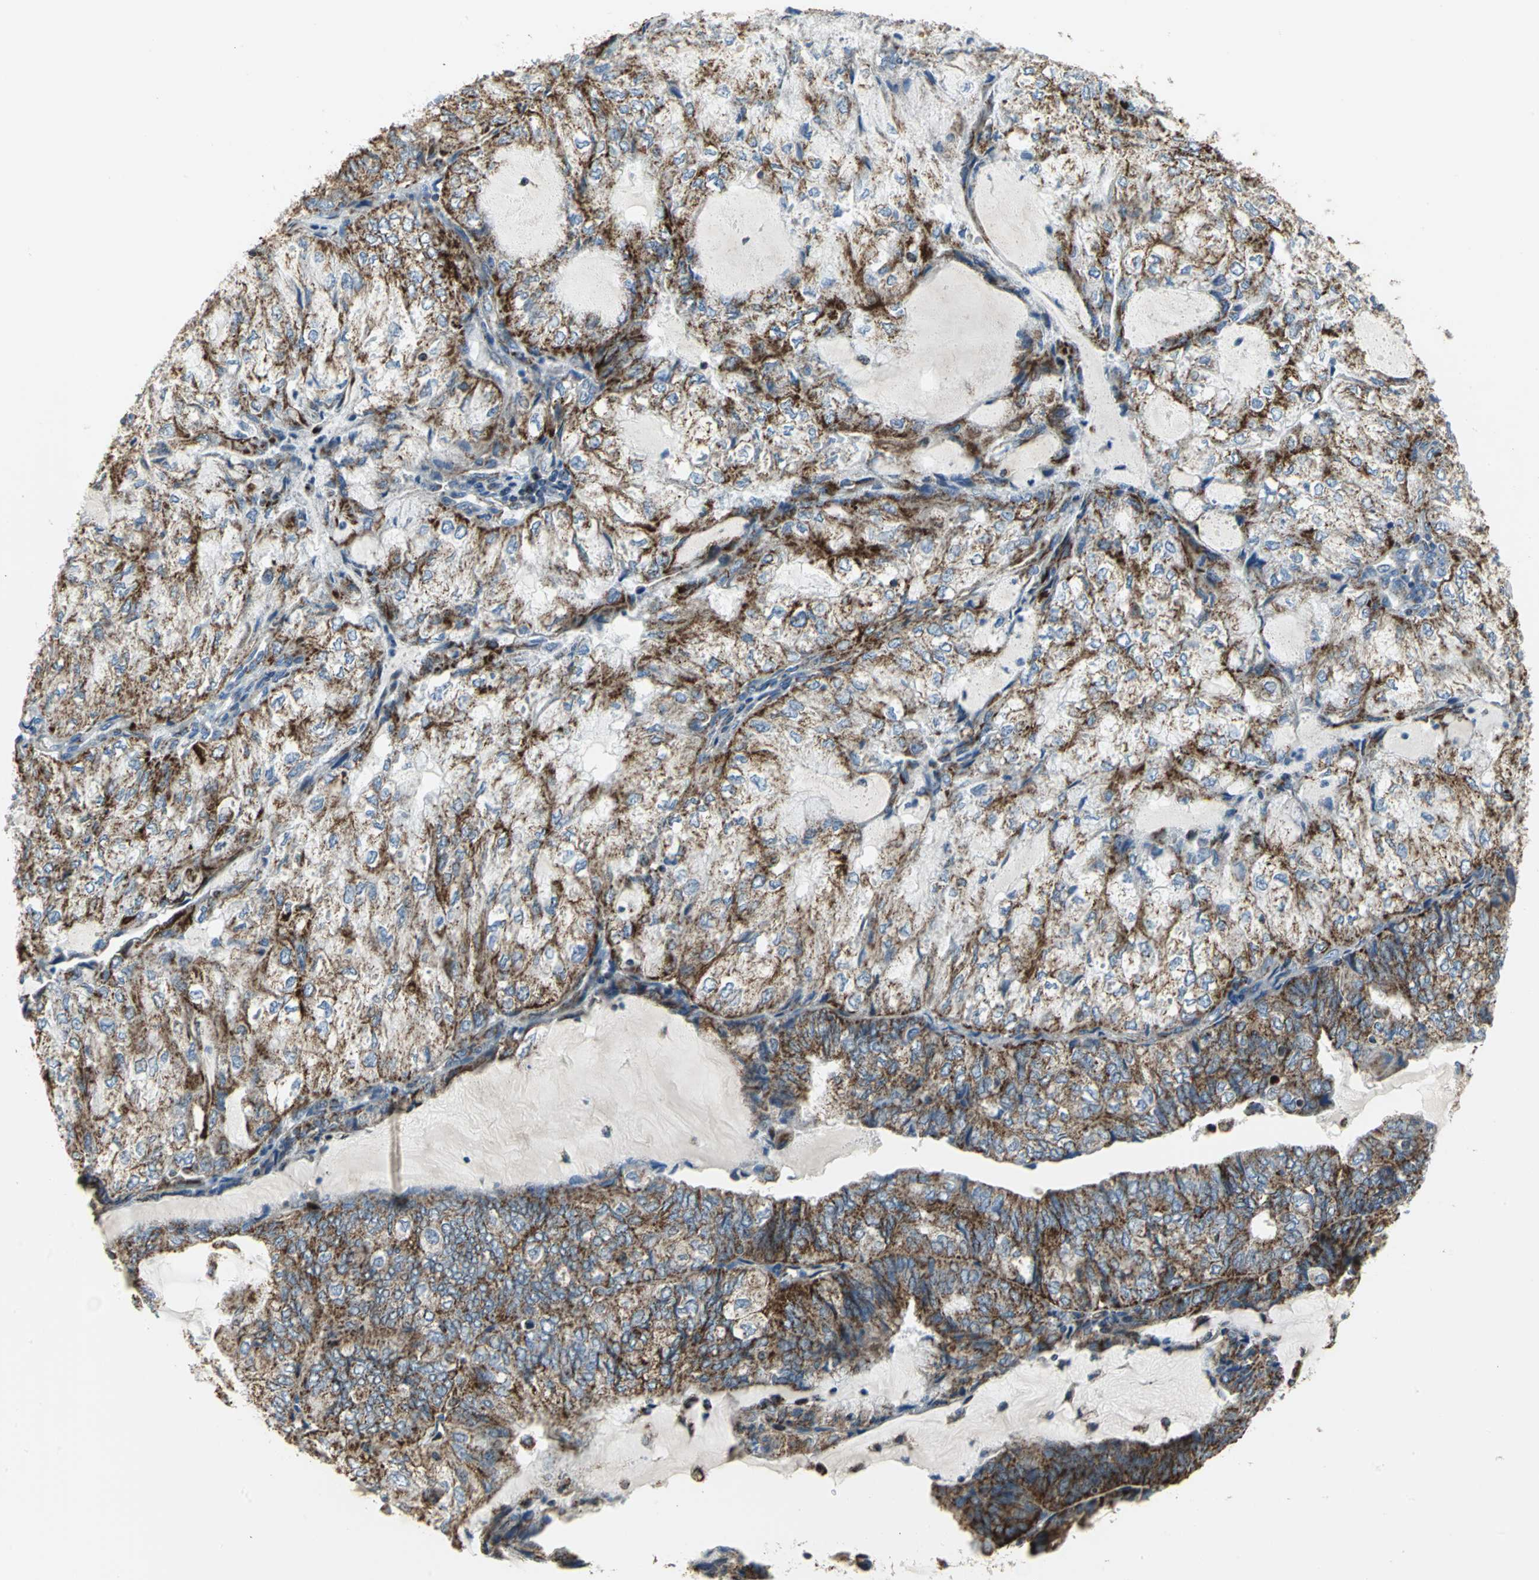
{"staining": {"intensity": "moderate", "quantity": ">75%", "location": "cytoplasmic/membranous"}, "tissue": "endometrial cancer", "cell_type": "Tumor cells", "image_type": "cancer", "snomed": [{"axis": "morphology", "description": "Adenocarcinoma, NOS"}, {"axis": "topography", "description": "Endometrium"}], "caption": "This is a micrograph of immunohistochemistry staining of endometrial cancer, which shows moderate positivity in the cytoplasmic/membranous of tumor cells.", "gene": "NTRK1", "patient": {"sex": "female", "age": 81}}